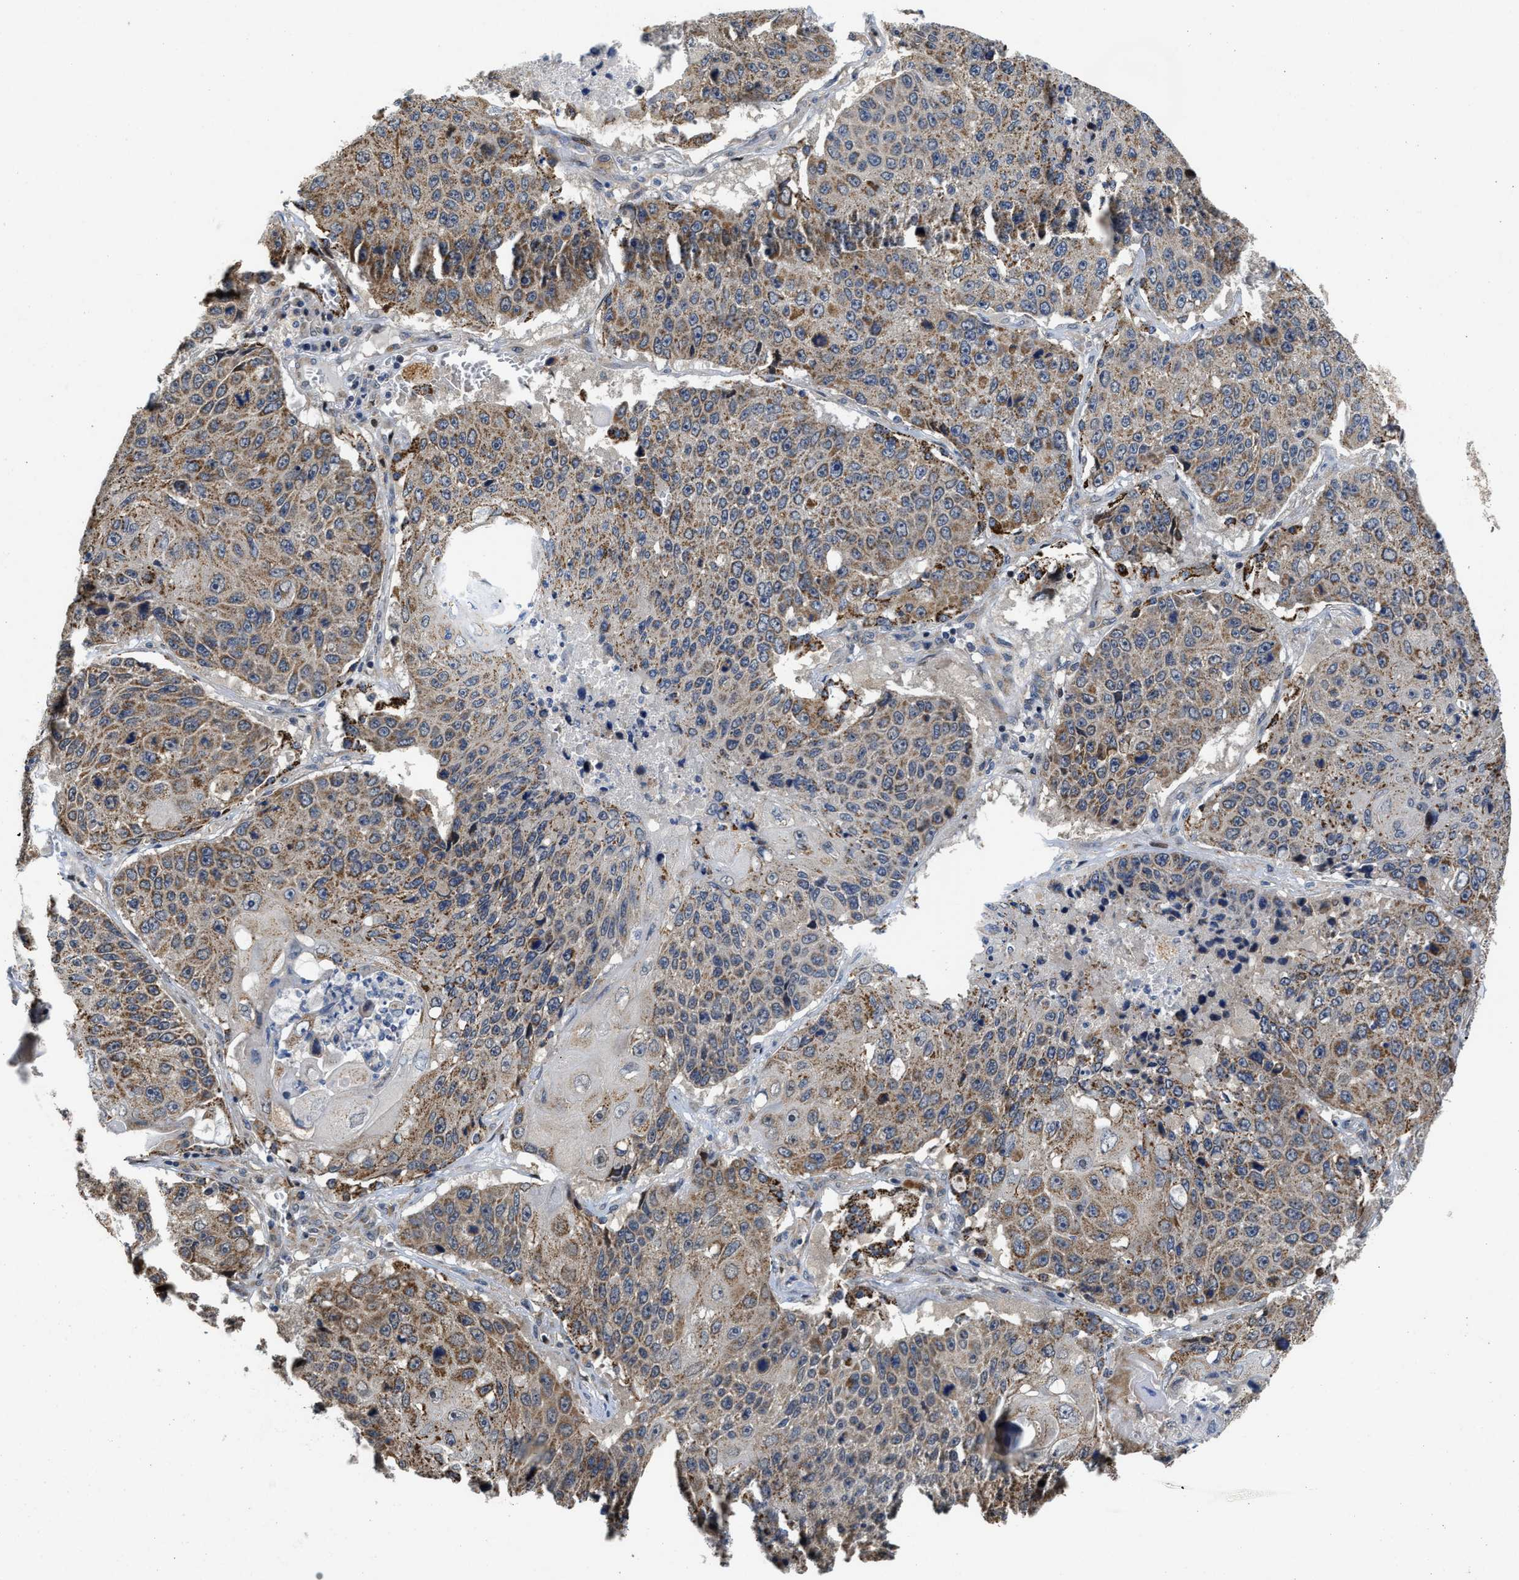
{"staining": {"intensity": "moderate", "quantity": "25%-75%", "location": "cytoplasmic/membranous"}, "tissue": "lung cancer", "cell_type": "Tumor cells", "image_type": "cancer", "snomed": [{"axis": "morphology", "description": "Squamous cell carcinoma, NOS"}, {"axis": "topography", "description": "Lung"}], "caption": "Human lung cancer stained for a protein (brown) displays moderate cytoplasmic/membranous positive positivity in approximately 25%-75% of tumor cells.", "gene": "SCYL2", "patient": {"sex": "male", "age": 61}}